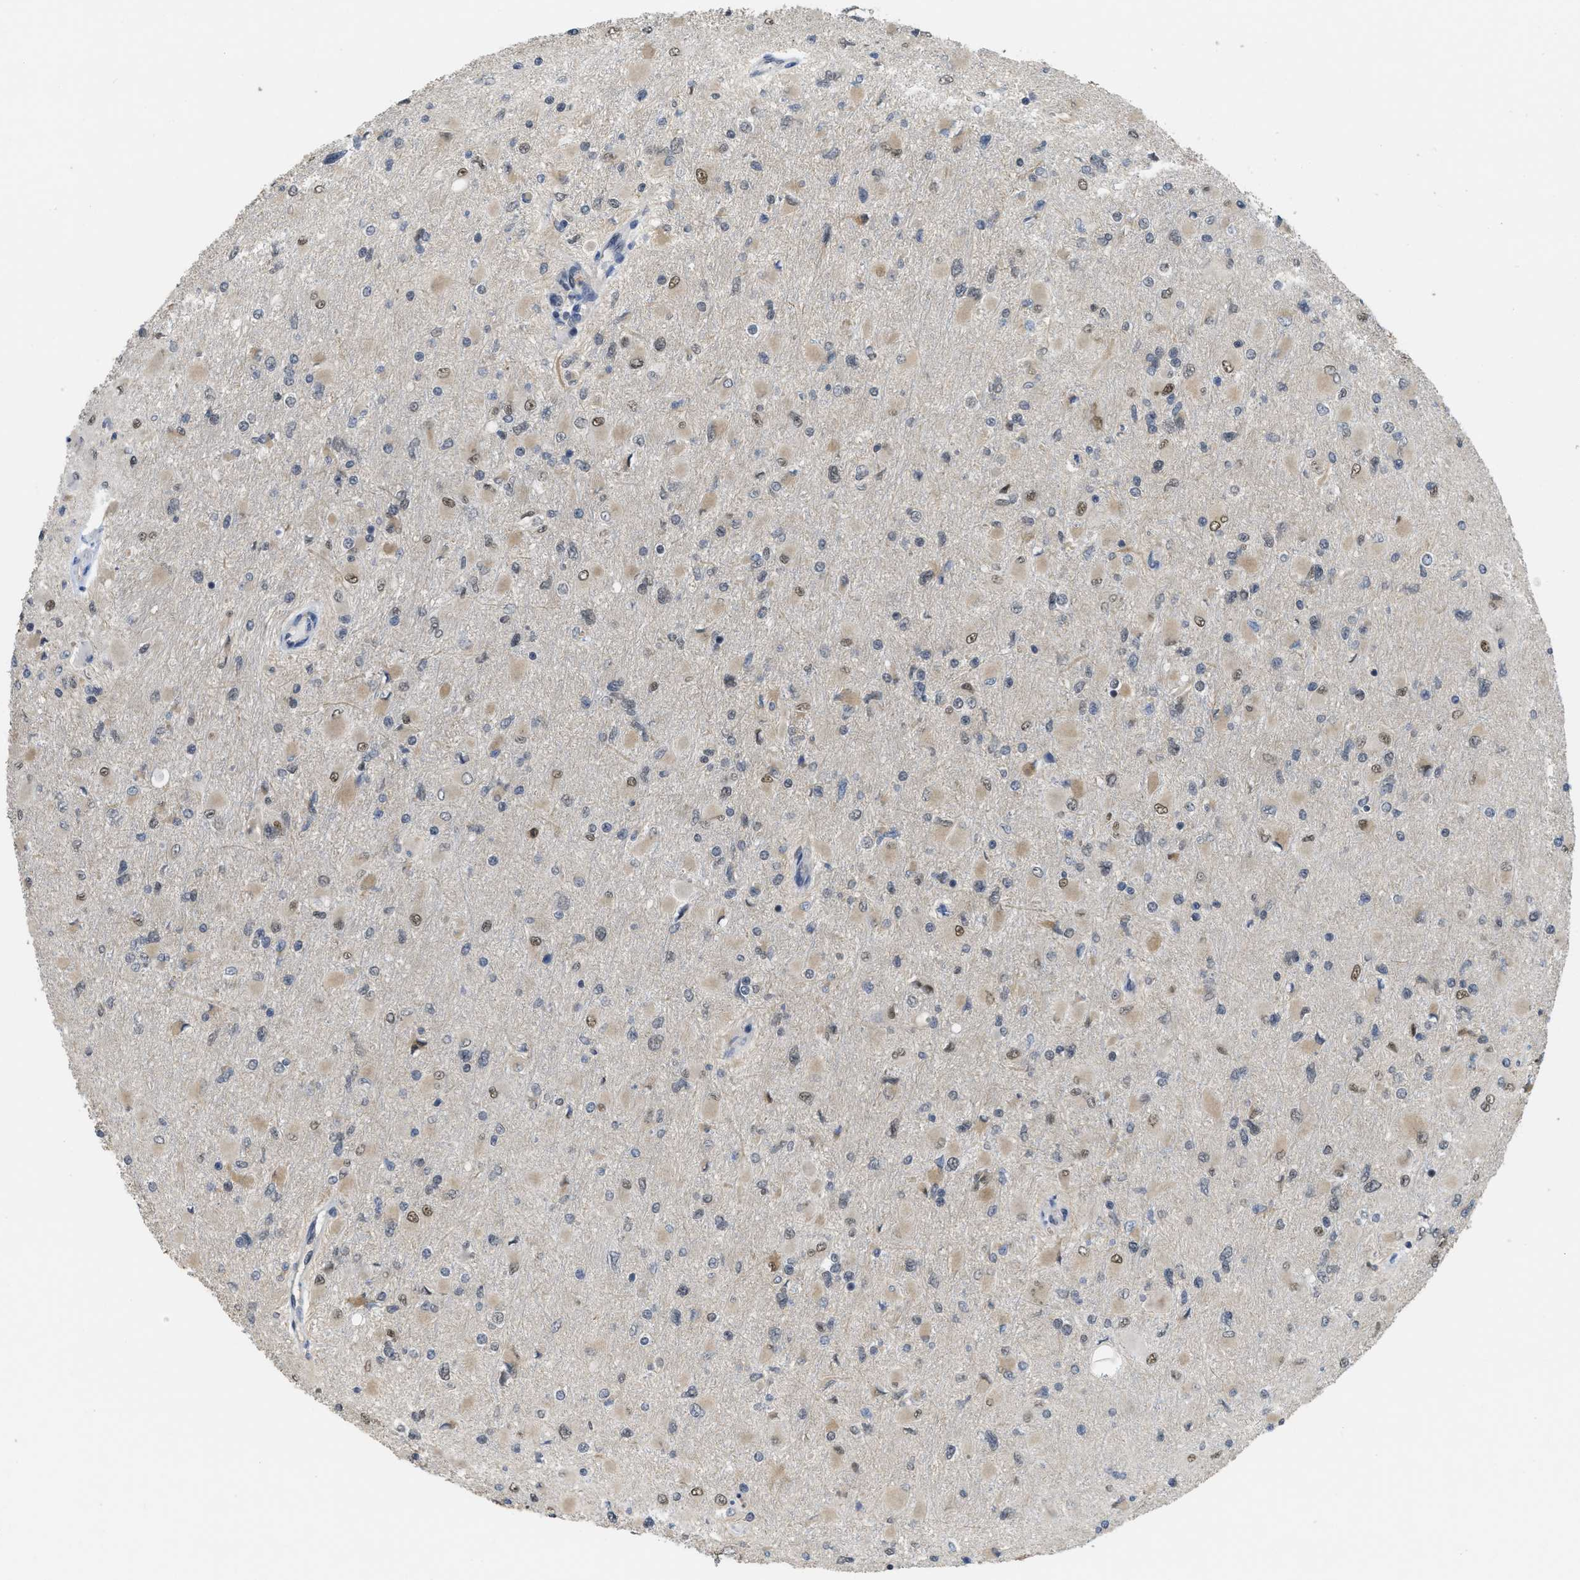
{"staining": {"intensity": "moderate", "quantity": "<25%", "location": "nuclear"}, "tissue": "glioma", "cell_type": "Tumor cells", "image_type": "cancer", "snomed": [{"axis": "morphology", "description": "Glioma, malignant, High grade"}, {"axis": "topography", "description": "Cerebral cortex"}], "caption": "Immunohistochemical staining of human glioma displays moderate nuclear protein expression in about <25% of tumor cells. The staining is performed using DAB brown chromogen to label protein expression. The nuclei are counter-stained blue using hematoxylin.", "gene": "PSMC5", "patient": {"sex": "female", "age": 36}}